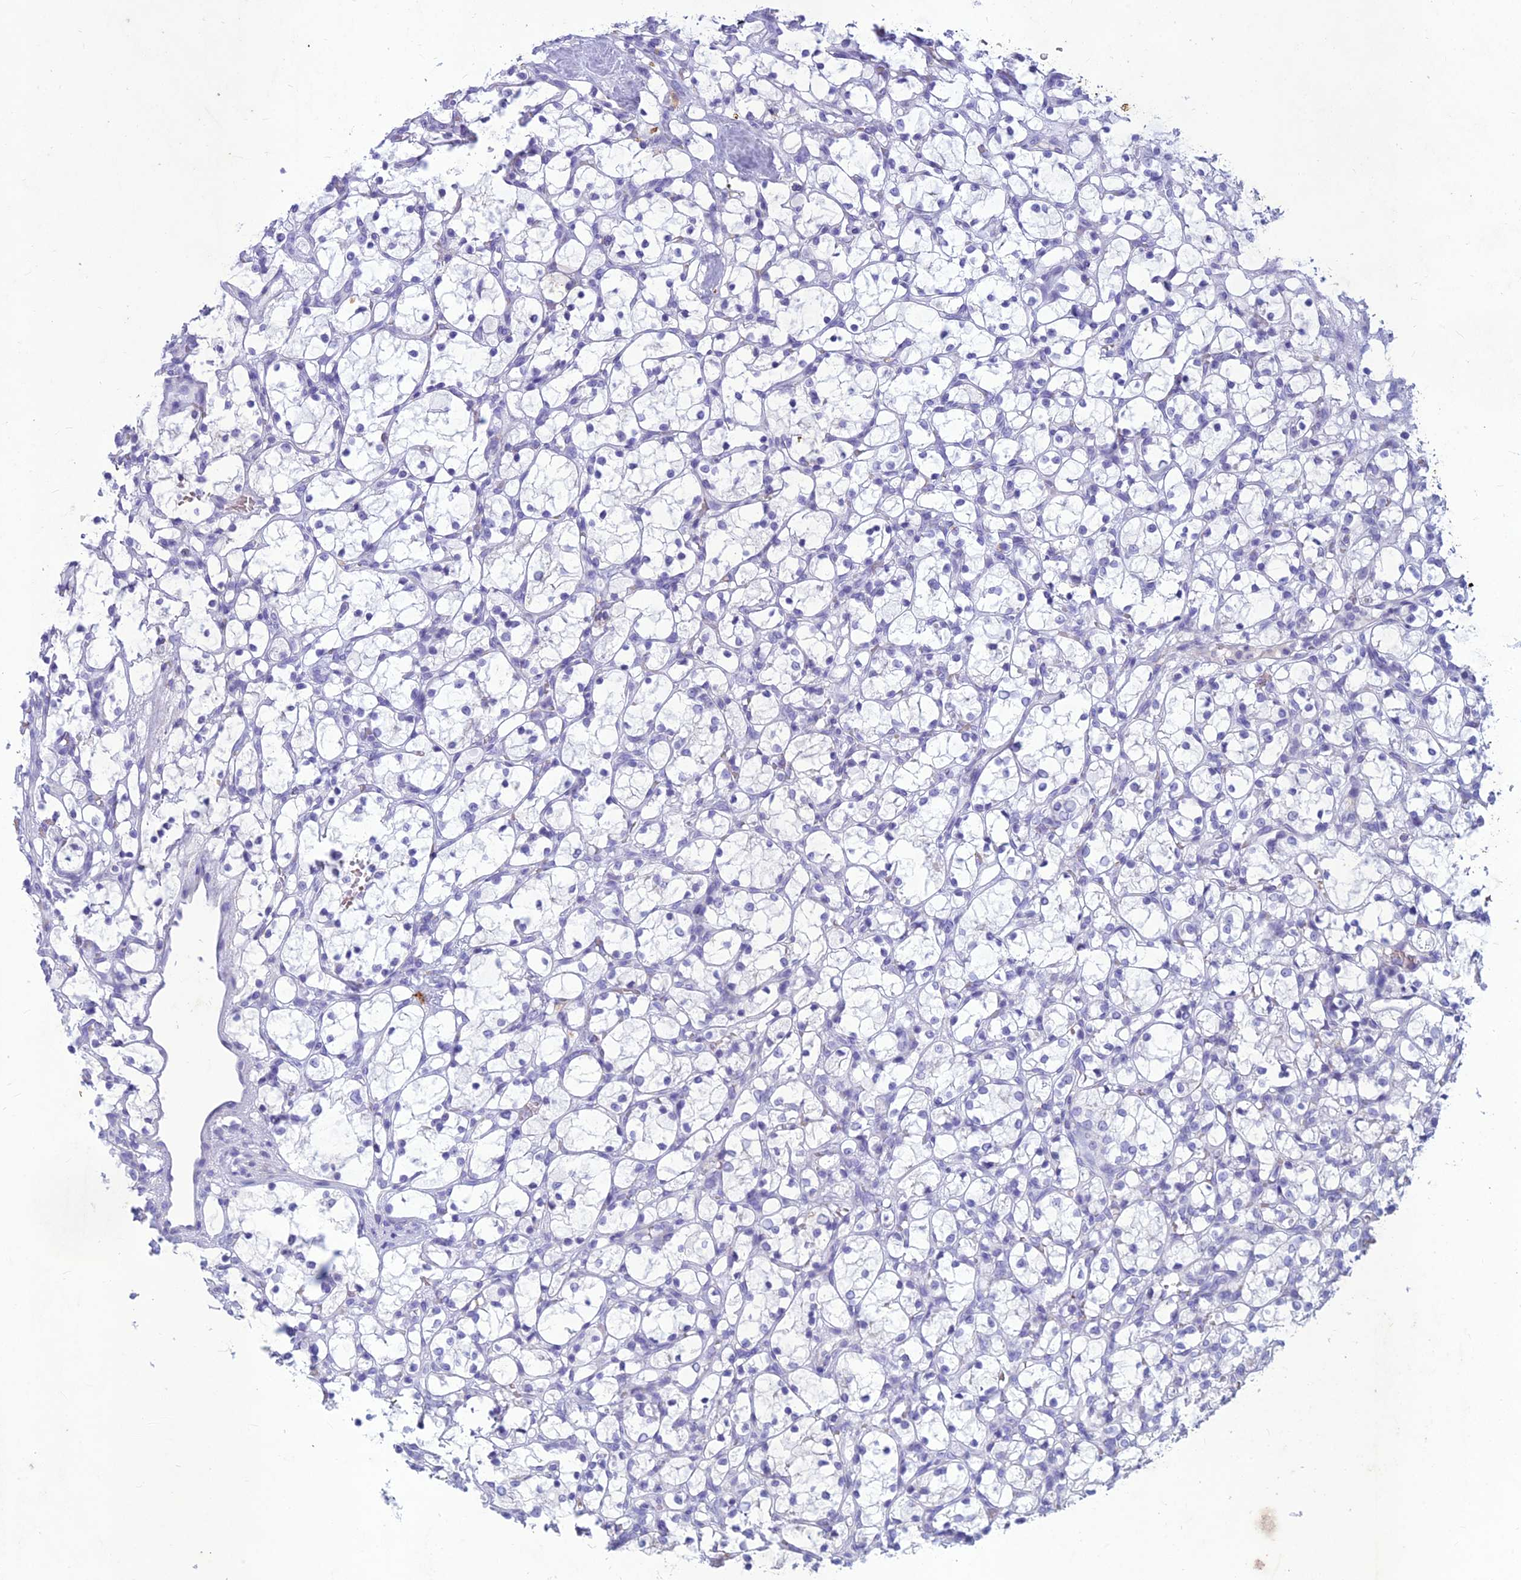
{"staining": {"intensity": "negative", "quantity": "none", "location": "none"}, "tissue": "renal cancer", "cell_type": "Tumor cells", "image_type": "cancer", "snomed": [{"axis": "morphology", "description": "Adenocarcinoma, NOS"}, {"axis": "topography", "description": "Kidney"}], "caption": "The immunohistochemistry (IHC) micrograph has no significant positivity in tumor cells of adenocarcinoma (renal) tissue.", "gene": "IFT172", "patient": {"sex": "female", "age": 69}}